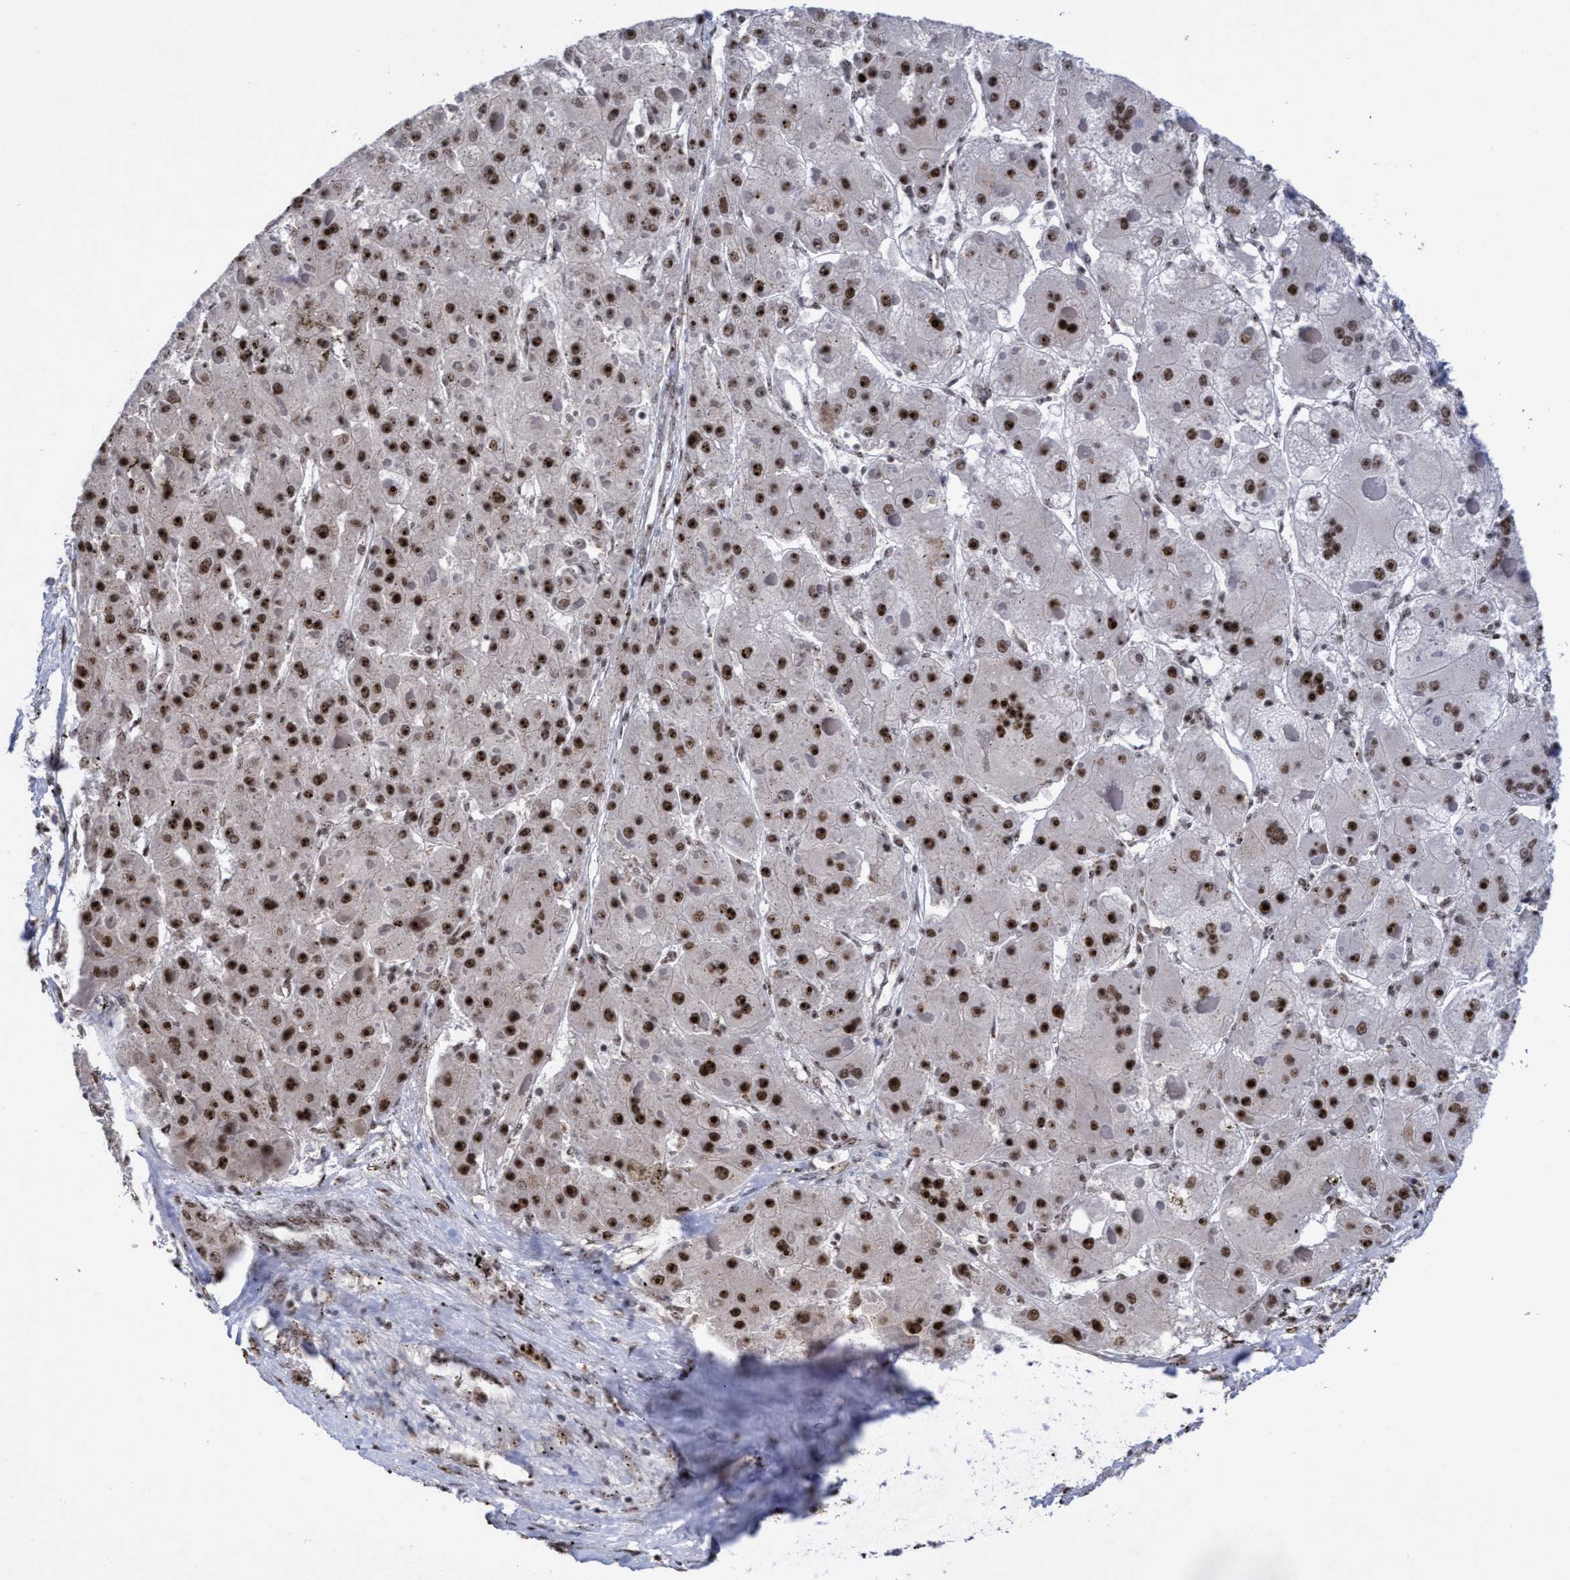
{"staining": {"intensity": "strong", "quantity": ">75%", "location": "nuclear"}, "tissue": "liver cancer", "cell_type": "Tumor cells", "image_type": "cancer", "snomed": [{"axis": "morphology", "description": "Carcinoma, Hepatocellular, NOS"}, {"axis": "topography", "description": "Liver"}], "caption": "This is an image of immunohistochemistry (IHC) staining of liver cancer (hepatocellular carcinoma), which shows strong positivity in the nuclear of tumor cells.", "gene": "EFCAB10", "patient": {"sex": "female", "age": 73}}